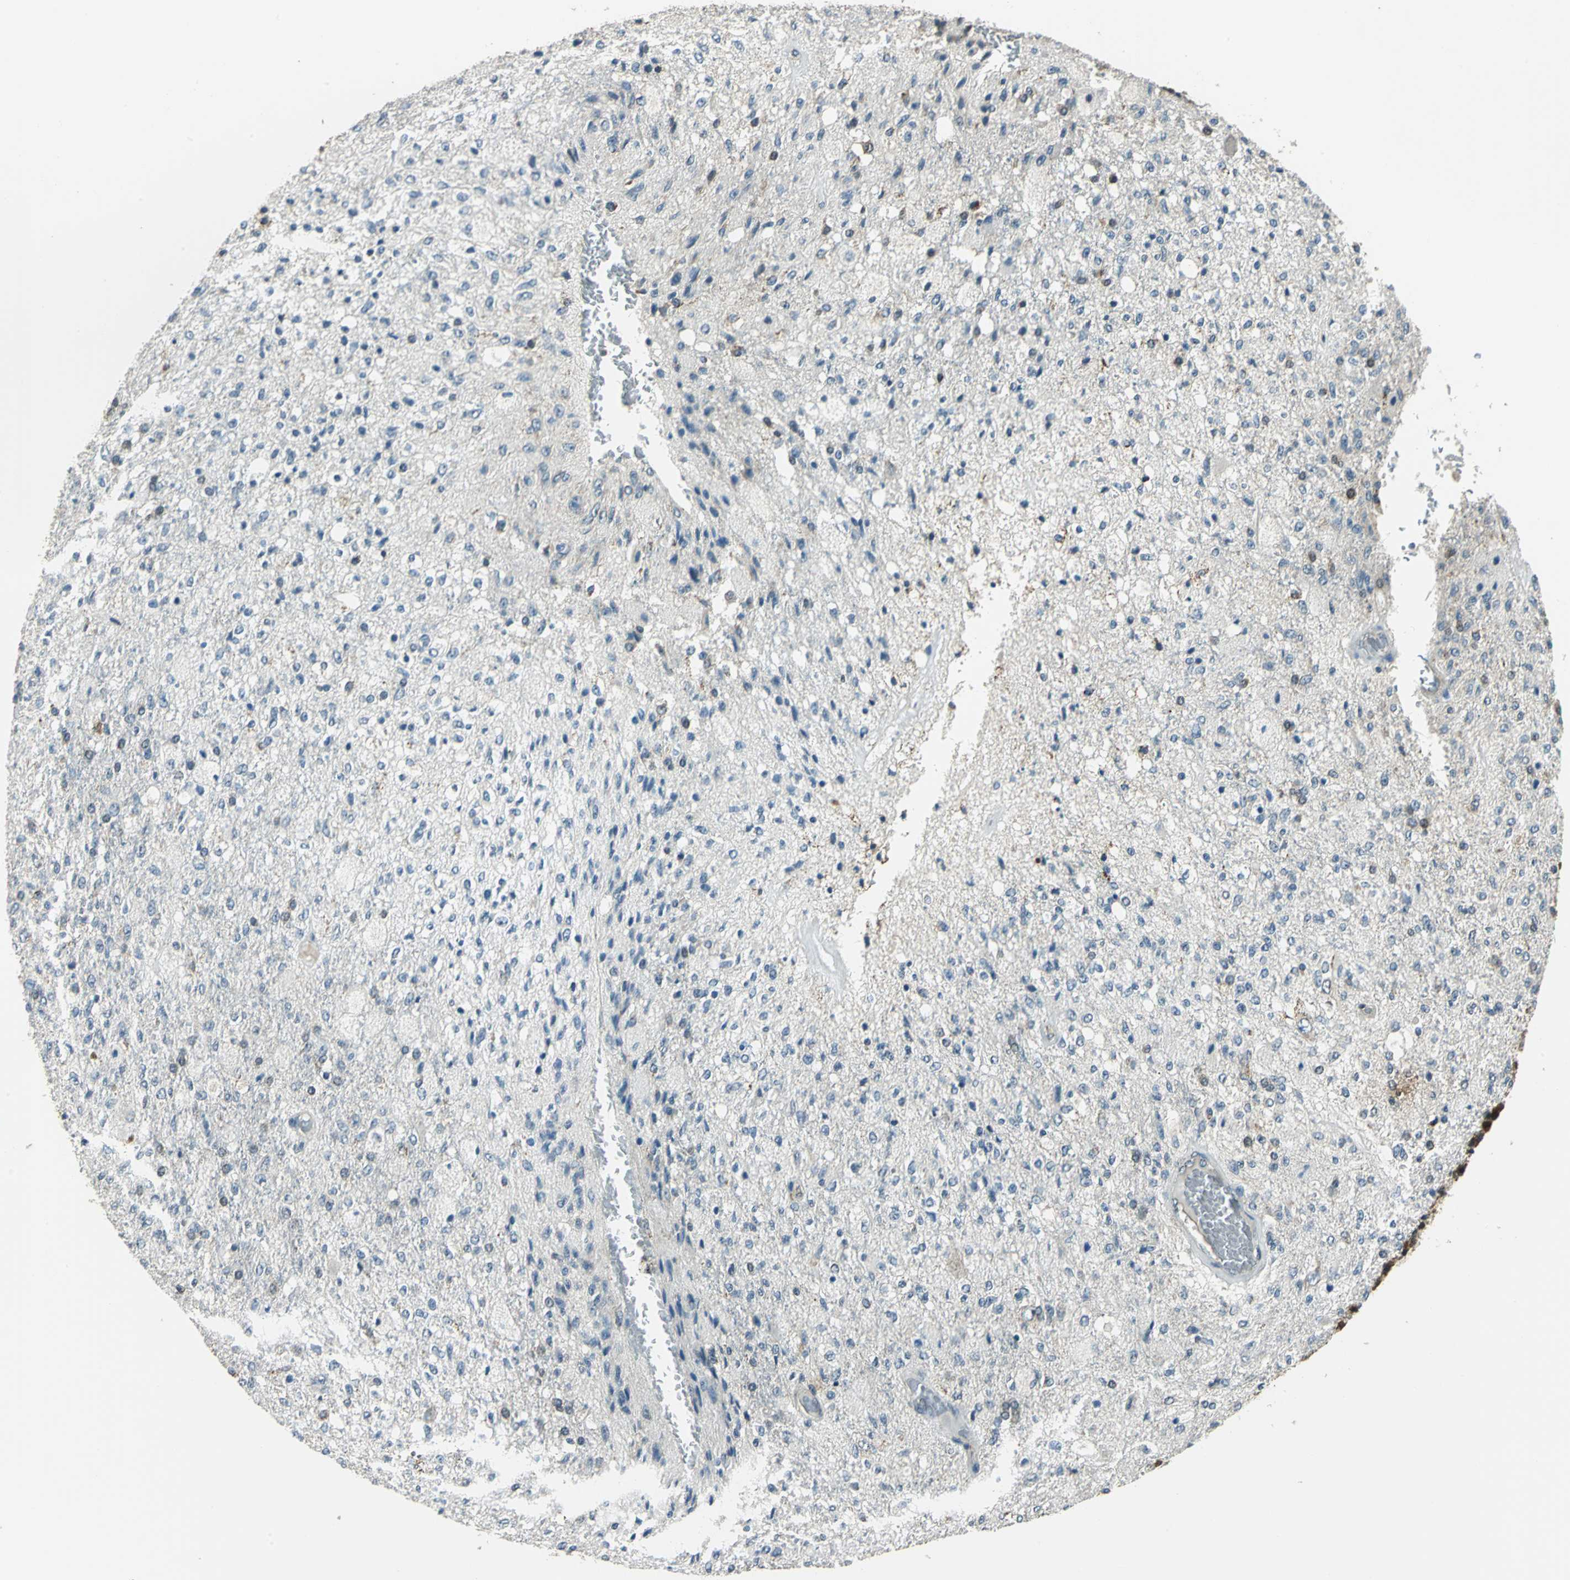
{"staining": {"intensity": "moderate", "quantity": "<25%", "location": "cytoplasmic/membranous"}, "tissue": "glioma", "cell_type": "Tumor cells", "image_type": "cancer", "snomed": [{"axis": "morphology", "description": "Normal tissue, NOS"}, {"axis": "morphology", "description": "Glioma, malignant, High grade"}, {"axis": "topography", "description": "Cerebral cortex"}], "caption": "Glioma stained for a protein exhibits moderate cytoplasmic/membranous positivity in tumor cells.", "gene": "NUDT2", "patient": {"sex": "male", "age": 77}}